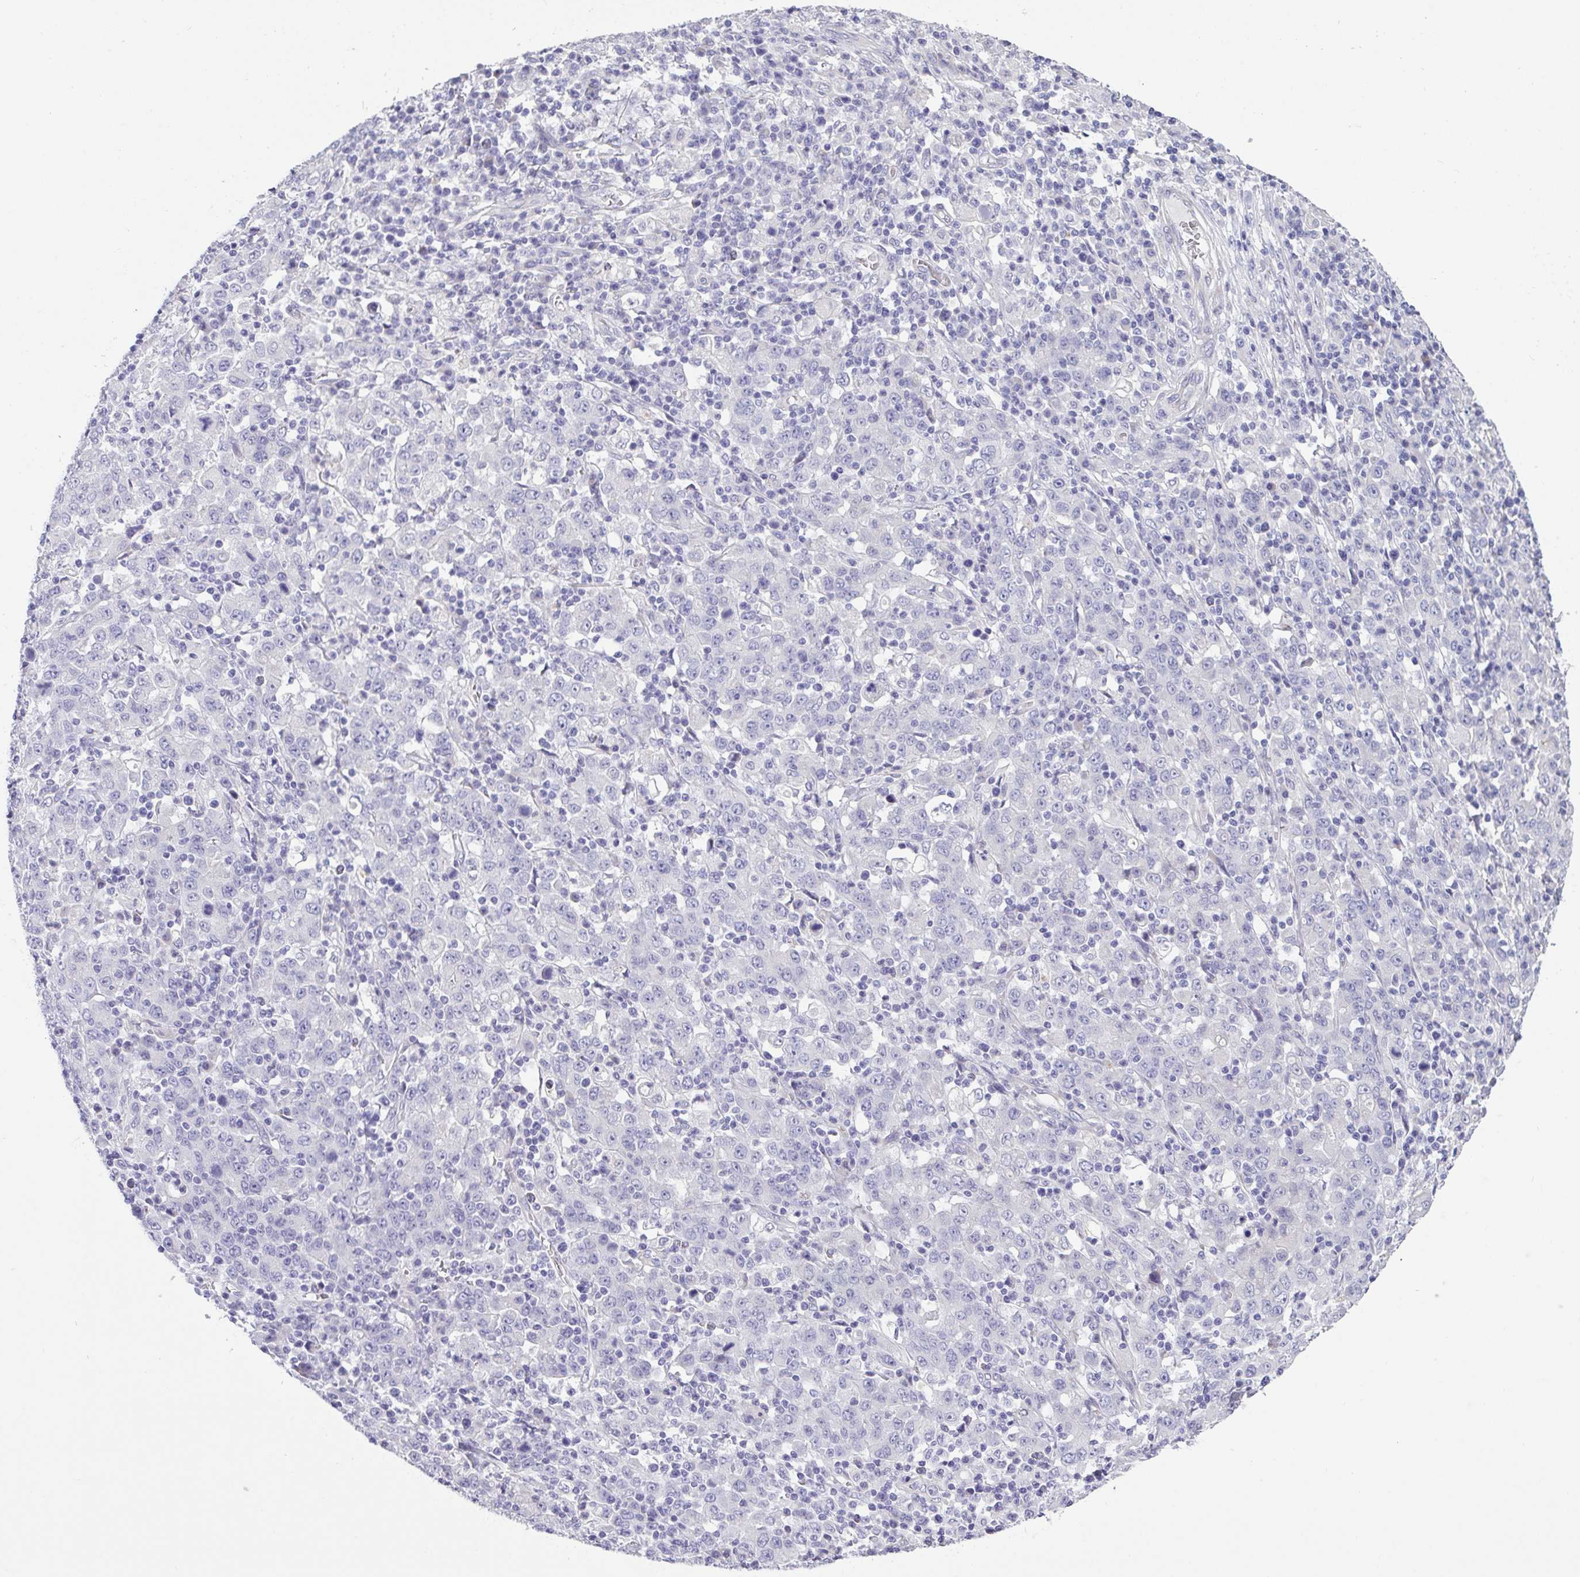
{"staining": {"intensity": "negative", "quantity": "none", "location": "none"}, "tissue": "stomach cancer", "cell_type": "Tumor cells", "image_type": "cancer", "snomed": [{"axis": "morphology", "description": "Adenocarcinoma, NOS"}, {"axis": "topography", "description": "Stomach, upper"}], "caption": "DAB immunohistochemical staining of human stomach cancer (adenocarcinoma) displays no significant staining in tumor cells.", "gene": "C4orf33", "patient": {"sex": "male", "age": 69}}